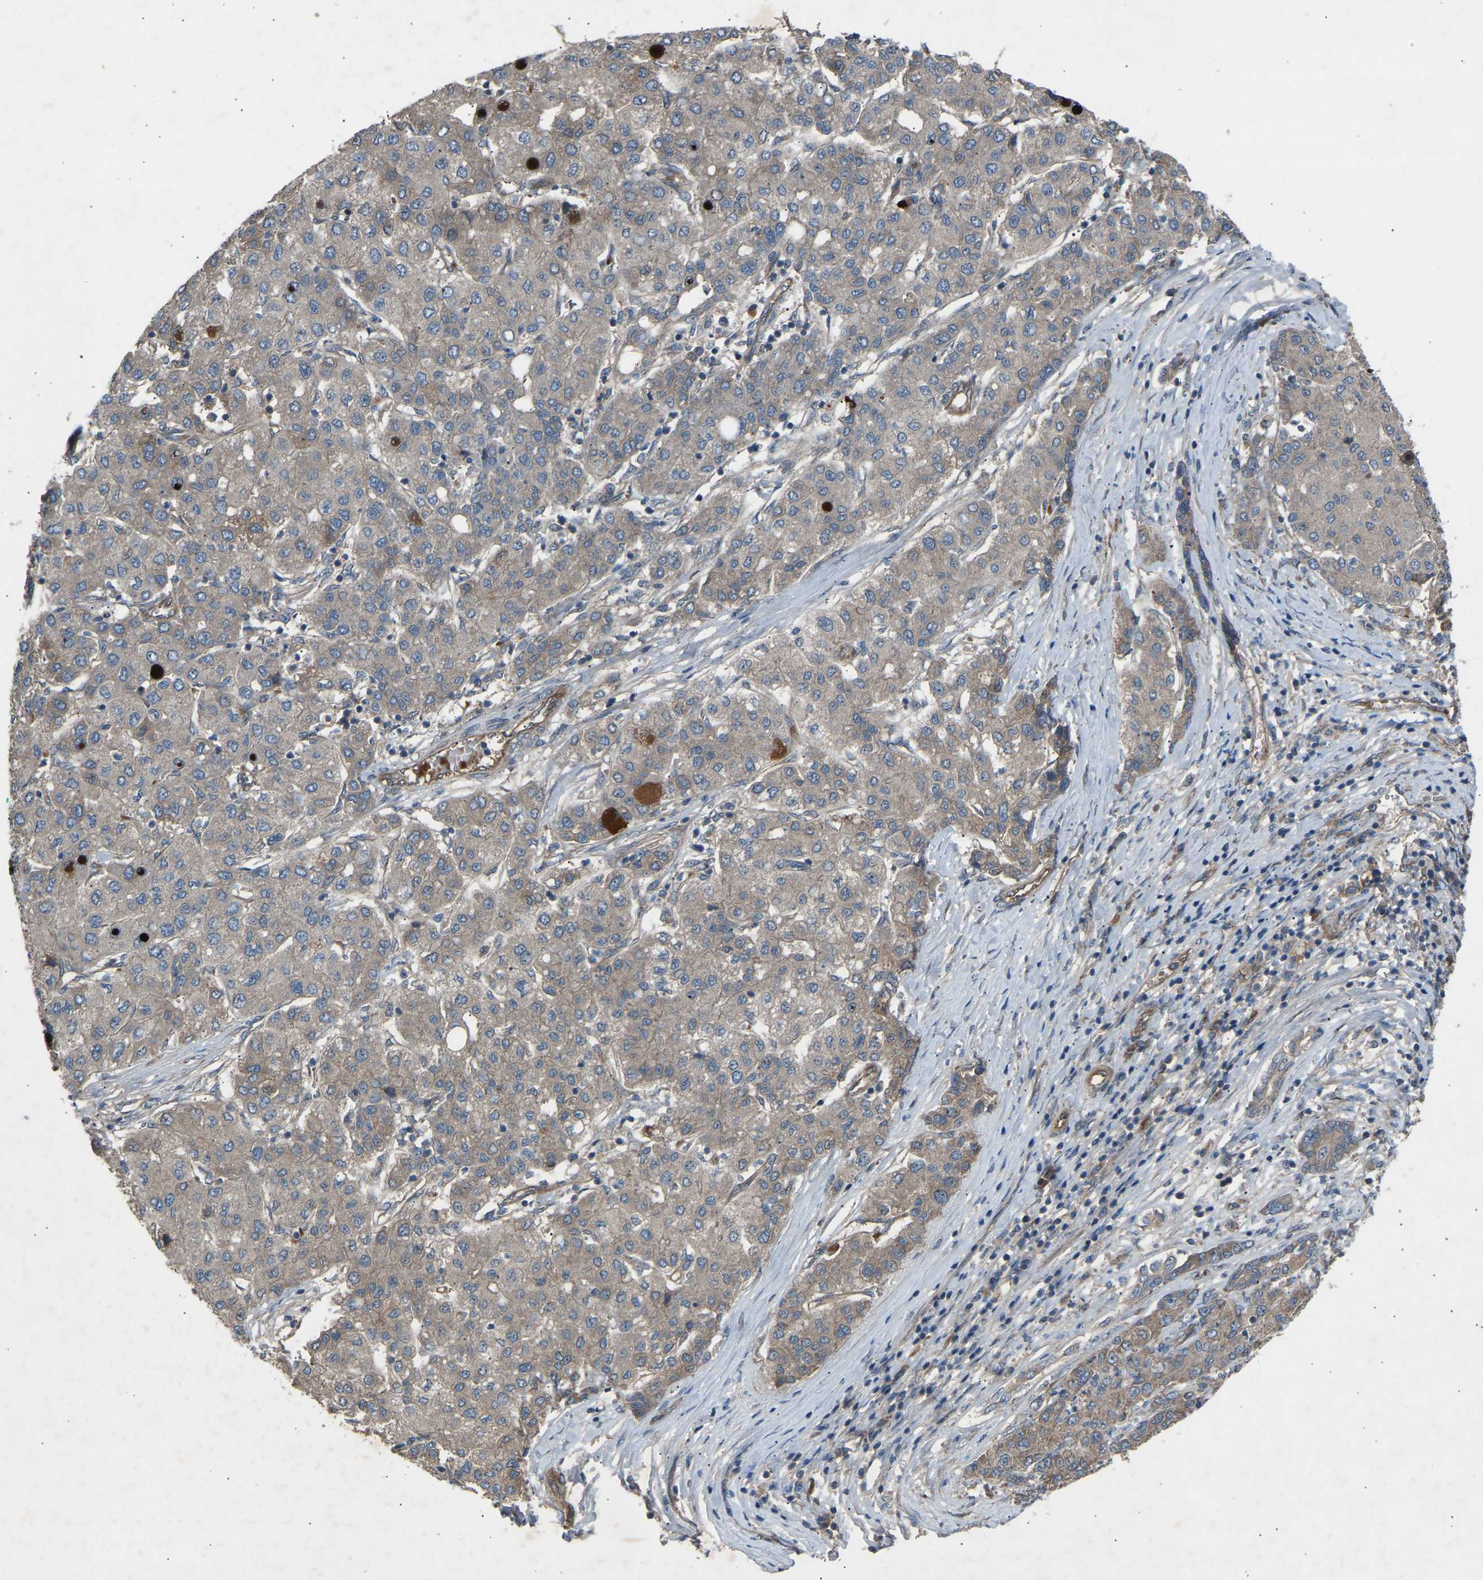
{"staining": {"intensity": "weak", "quantity": "25%-75%", "location": "cytoplasmic/membranous"}, "tissue": "liver cancer", "cell_type": "Tumor cells", "image_type": "cancer", "snomed": [{"axis": "morphology", "description": "Carcinoma, Hepatocellular, NOS"}, {"axis": "topography", "description": "Liver"}], "caption": "Tumor cells demonstrate weak cytoplasmic/membranous positivity in about 25%-75% of cells in hepatocellular carcinoma (liver). (Stains: DAB in brown, nuclei in blue, Microscopy: brightfield microscopy at high magnification).", "gene": "GAS2L1", "patient": {"sex": "male", "age": 65}}